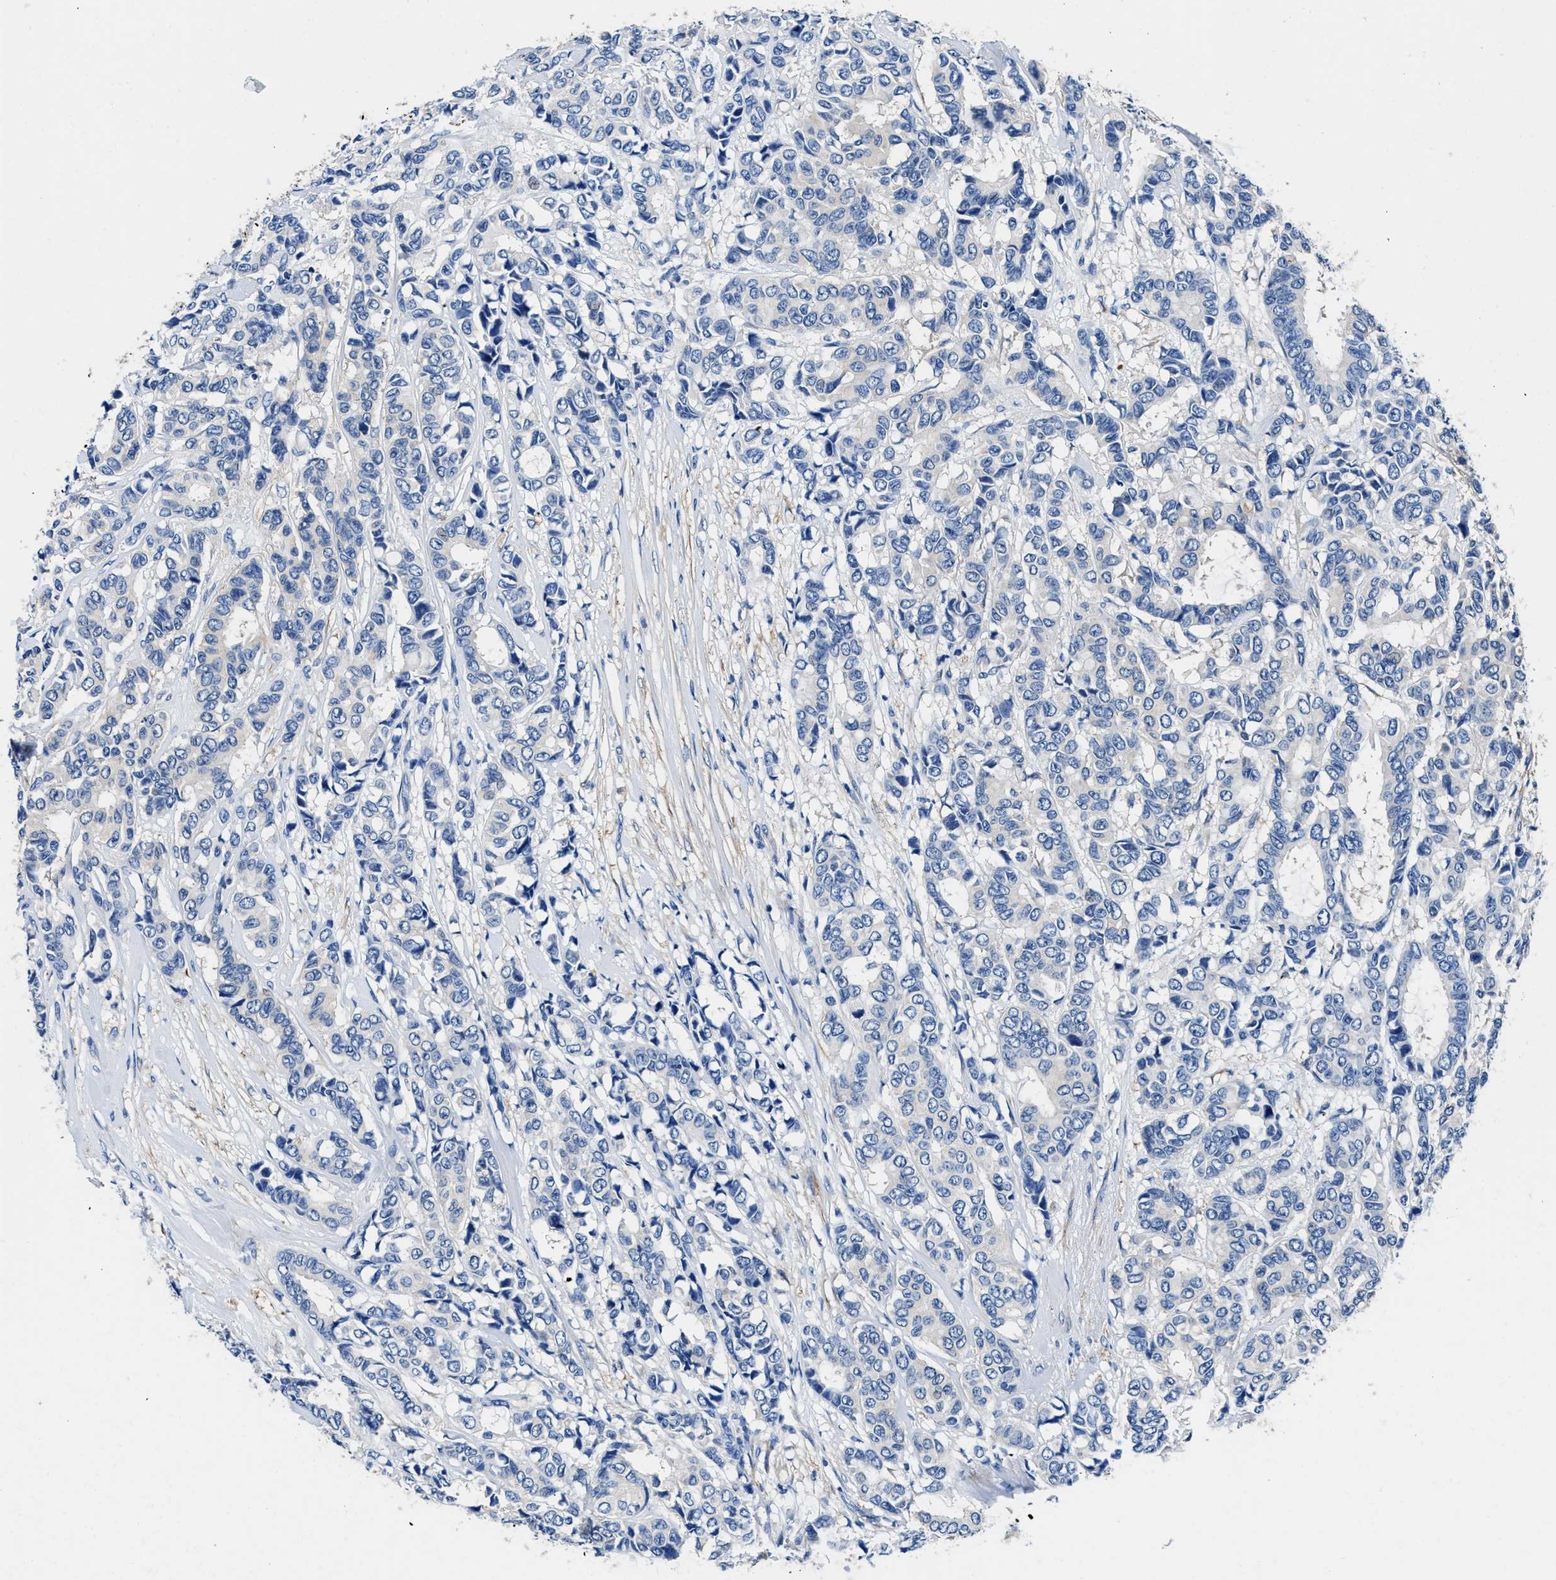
{"staining": {"intensity": "negative", "quantity": "none", "location": "none"}, "tissue": "breast cancer", "cell_type": "Tumor cells", "image_type": "cancer", "snomed": [{"axis": "morphology", "description": "Duct carcinoma"}, {"axis": "topography", "description": "Breast"}], "caption": "Tumor cells are negative for brown protein staining in breast cancer (intraductal carcinoma).", "gene": "NEU1", "patient": {"sex": "female", "age": 87}}